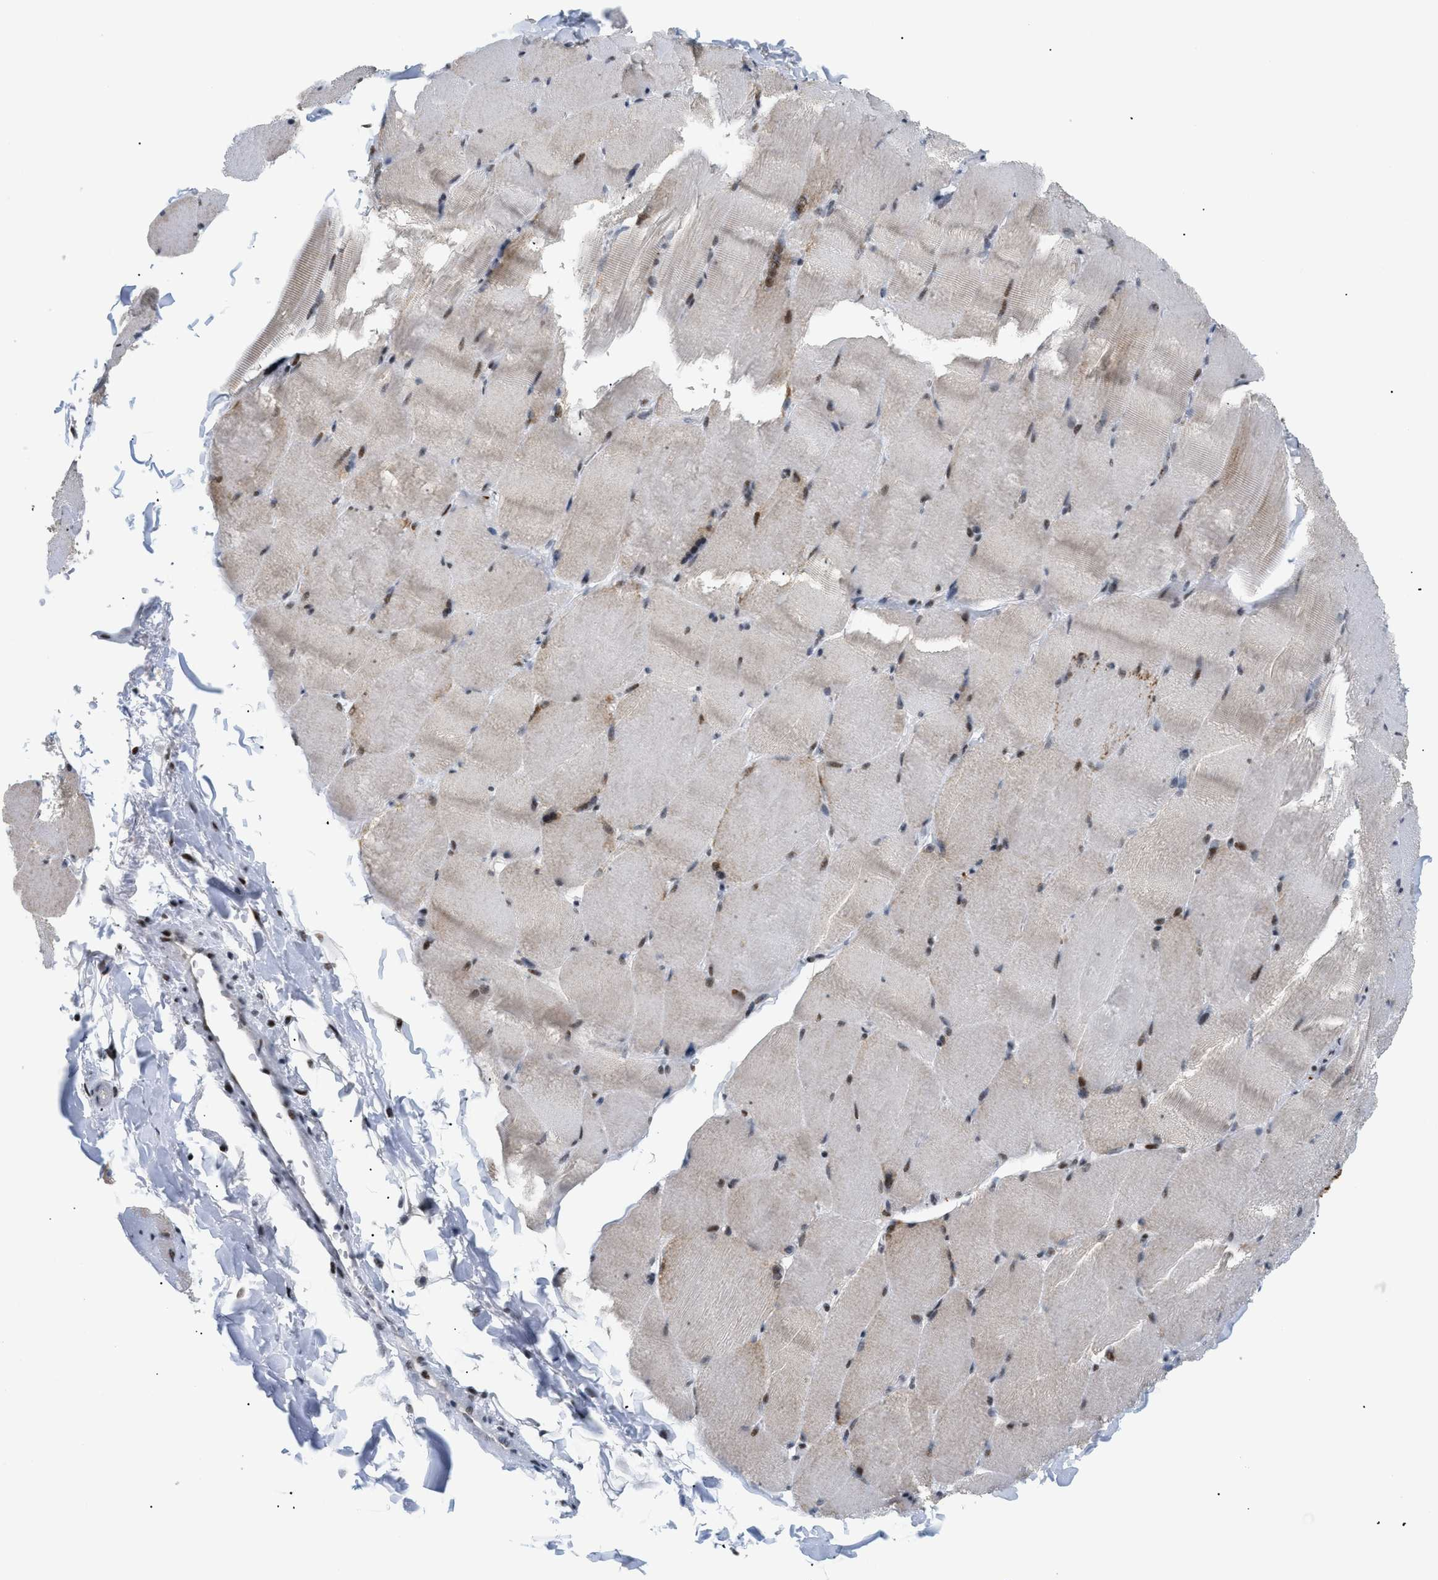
{"staining": {"intensity": "moderate", "quantity": ">75%", "location": "cytoplasmic/membranous,nuclear"}, "tissue": "skeletal muscle", "cell_type": "Myocytes", "image_type": "normal", "snomed": [{"axis": "morphology", "description": "Normal tissue, NOS"}, {"axis": "topography", "description": "Skin"}, {"axis": "topography", "description": "Skeletal muscle"}], "caption": "Immunohistochemistry (DAB) staining of unremarkable skeletal muscle demonstrates moderate cytoplasmic/membranous,nuclear protein expression in about >75% of myocytes. (DAB IHC with brightfield microscopy, high magnification).", "gene": "MED1", "patient": {"sex": "male", "age": 83}}